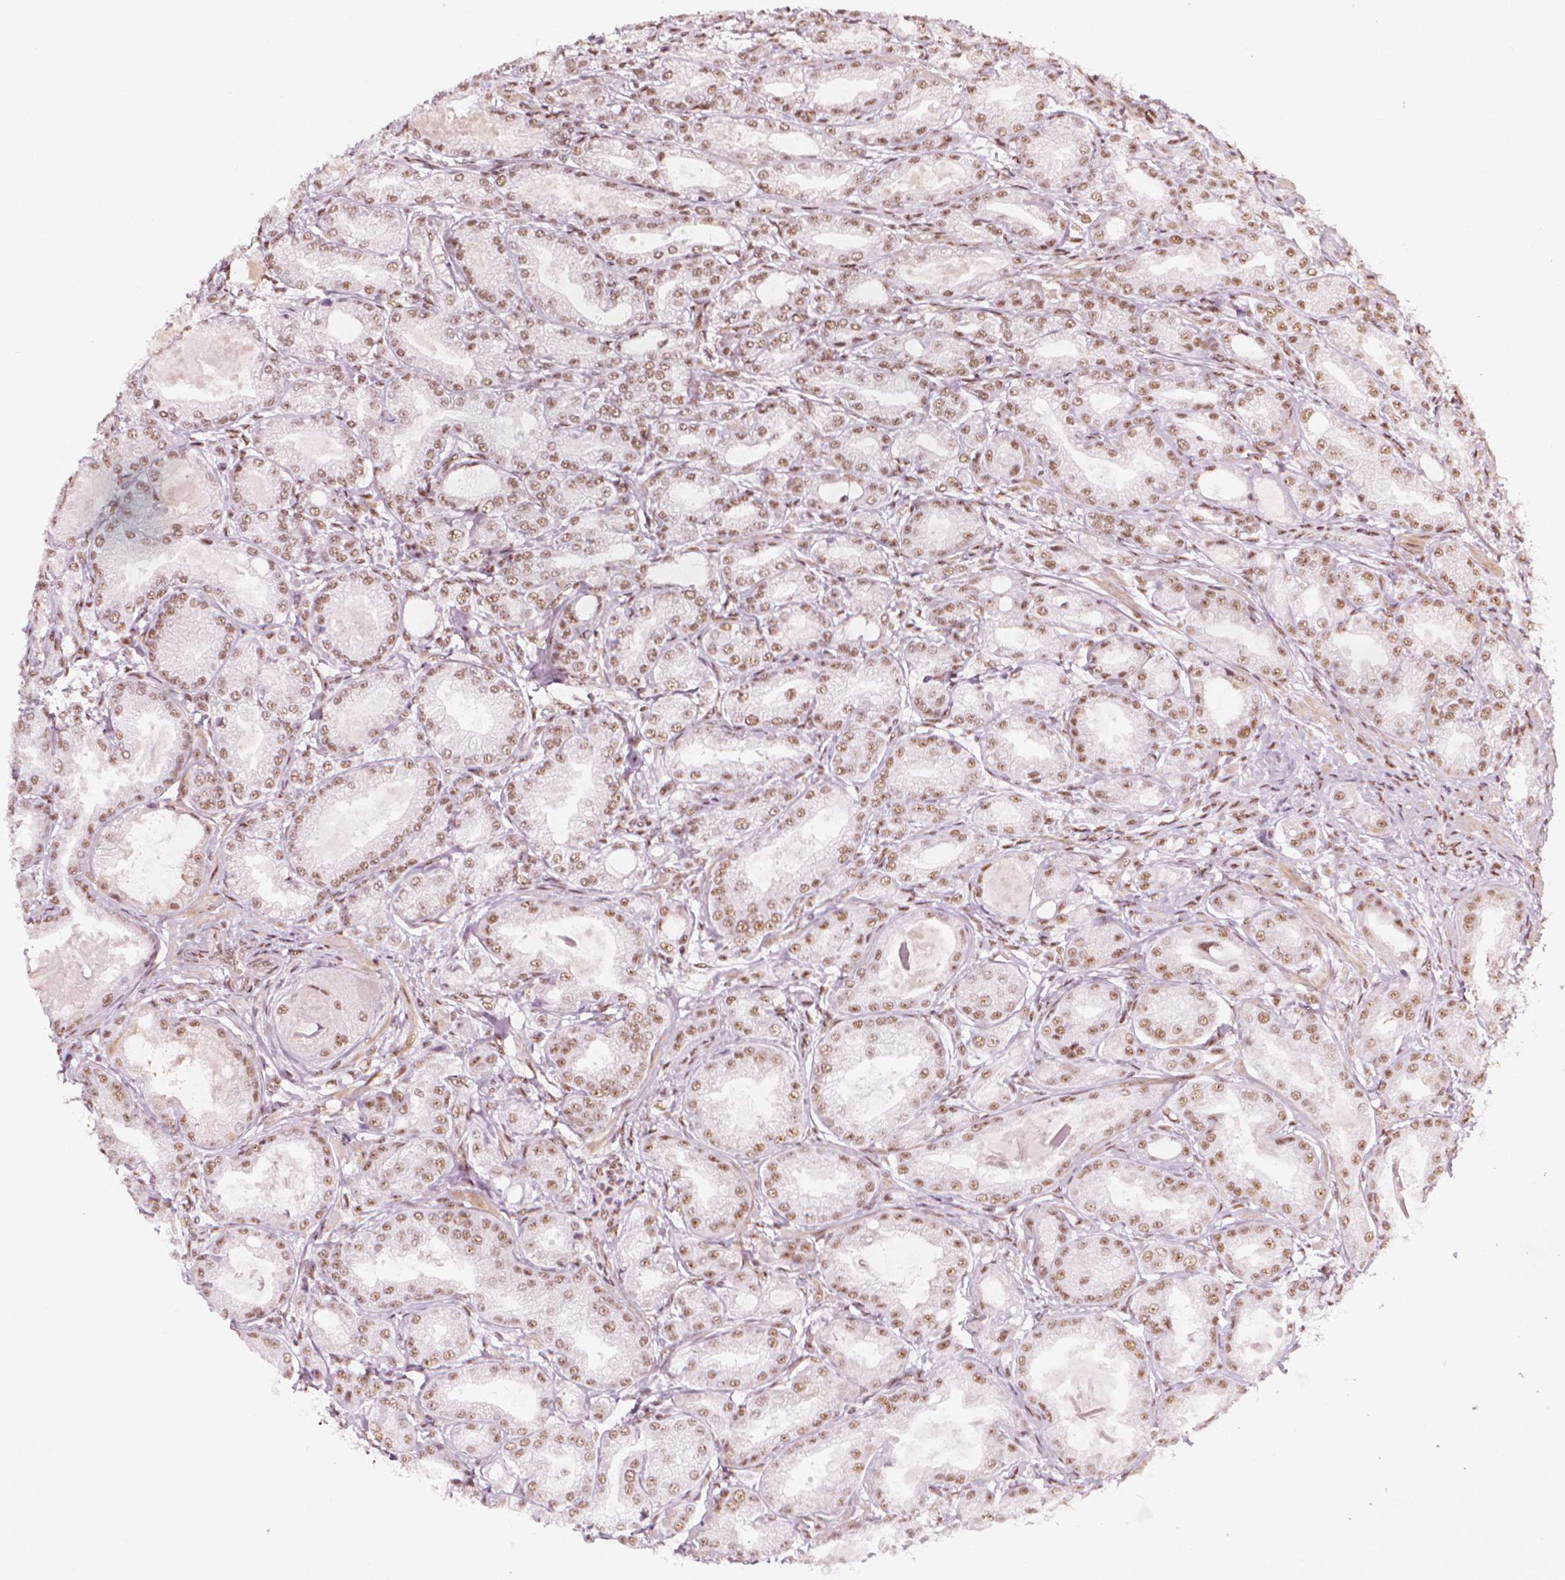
{"staining": {"intensity": "moderate", "quantity": ">75%", "location": "nuclear"}, "tissue": "prostate cancer", "cell_type": "Tumor cells", "image_type": "cancer", "snomed": [{"axis": "morphology", "description": "Adenocarcinoma, NOS"}, {"axis": "topography", "description": "Prostate and seminal vesicle, NOS"}, {"axis": "topography", "description": "Prostate"}], "caption": "Immunohistochemistry (DAB (3,3'-diaminobenzidine)) staining of human prostate adenocarcinoma reveals moderate nuclear protein staining in approximately >75% of tumor cells. The staining was performed using DAB (3,3'-diaminobenzidine) to visualize the protein expression in brown, while the nuclei were stained in blue with hematoxylin (Magnification: 20x).", "gene": "ELF2", "patient": {"sex": "male", "age": 77}}